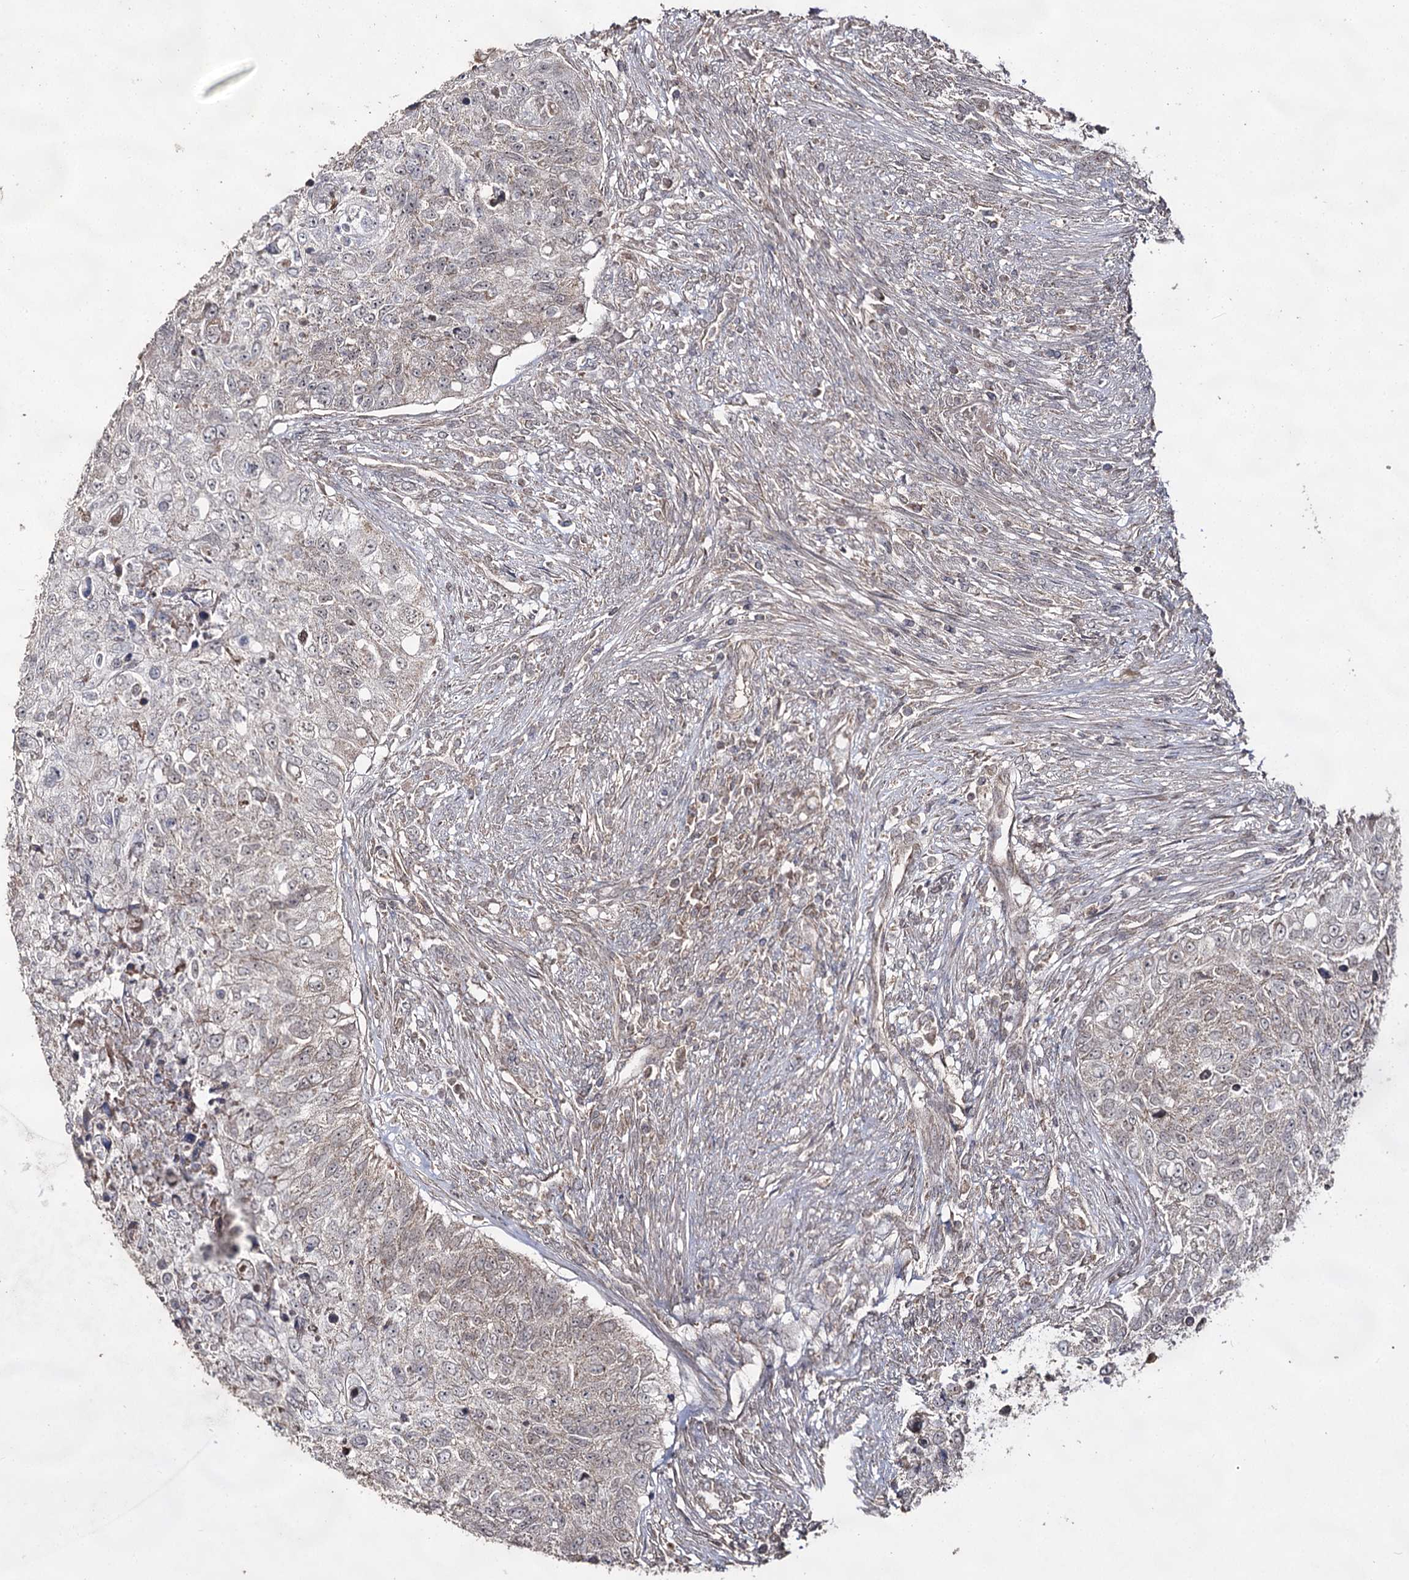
{"staining": {"intensity": "negative", "quantity": "none", "location": "none"}, "tissue": "urothelial cancer", "cell_type": "Tumor cells", "image_type": "cancer", "snomed": [{"axis": "morphology", "description": "Urothelial carcinoma, High grade"}, {"axis": "topography", "description": "Urinary bladder"}], "caption": "This is a micrograph of immunohistochemistry (IHC) staining of urothelial carcinoma (high-grade), which shows no expression in tumor cells.", "gene": "ACTR6", "patient": {"sex": "female", "age": 60}}